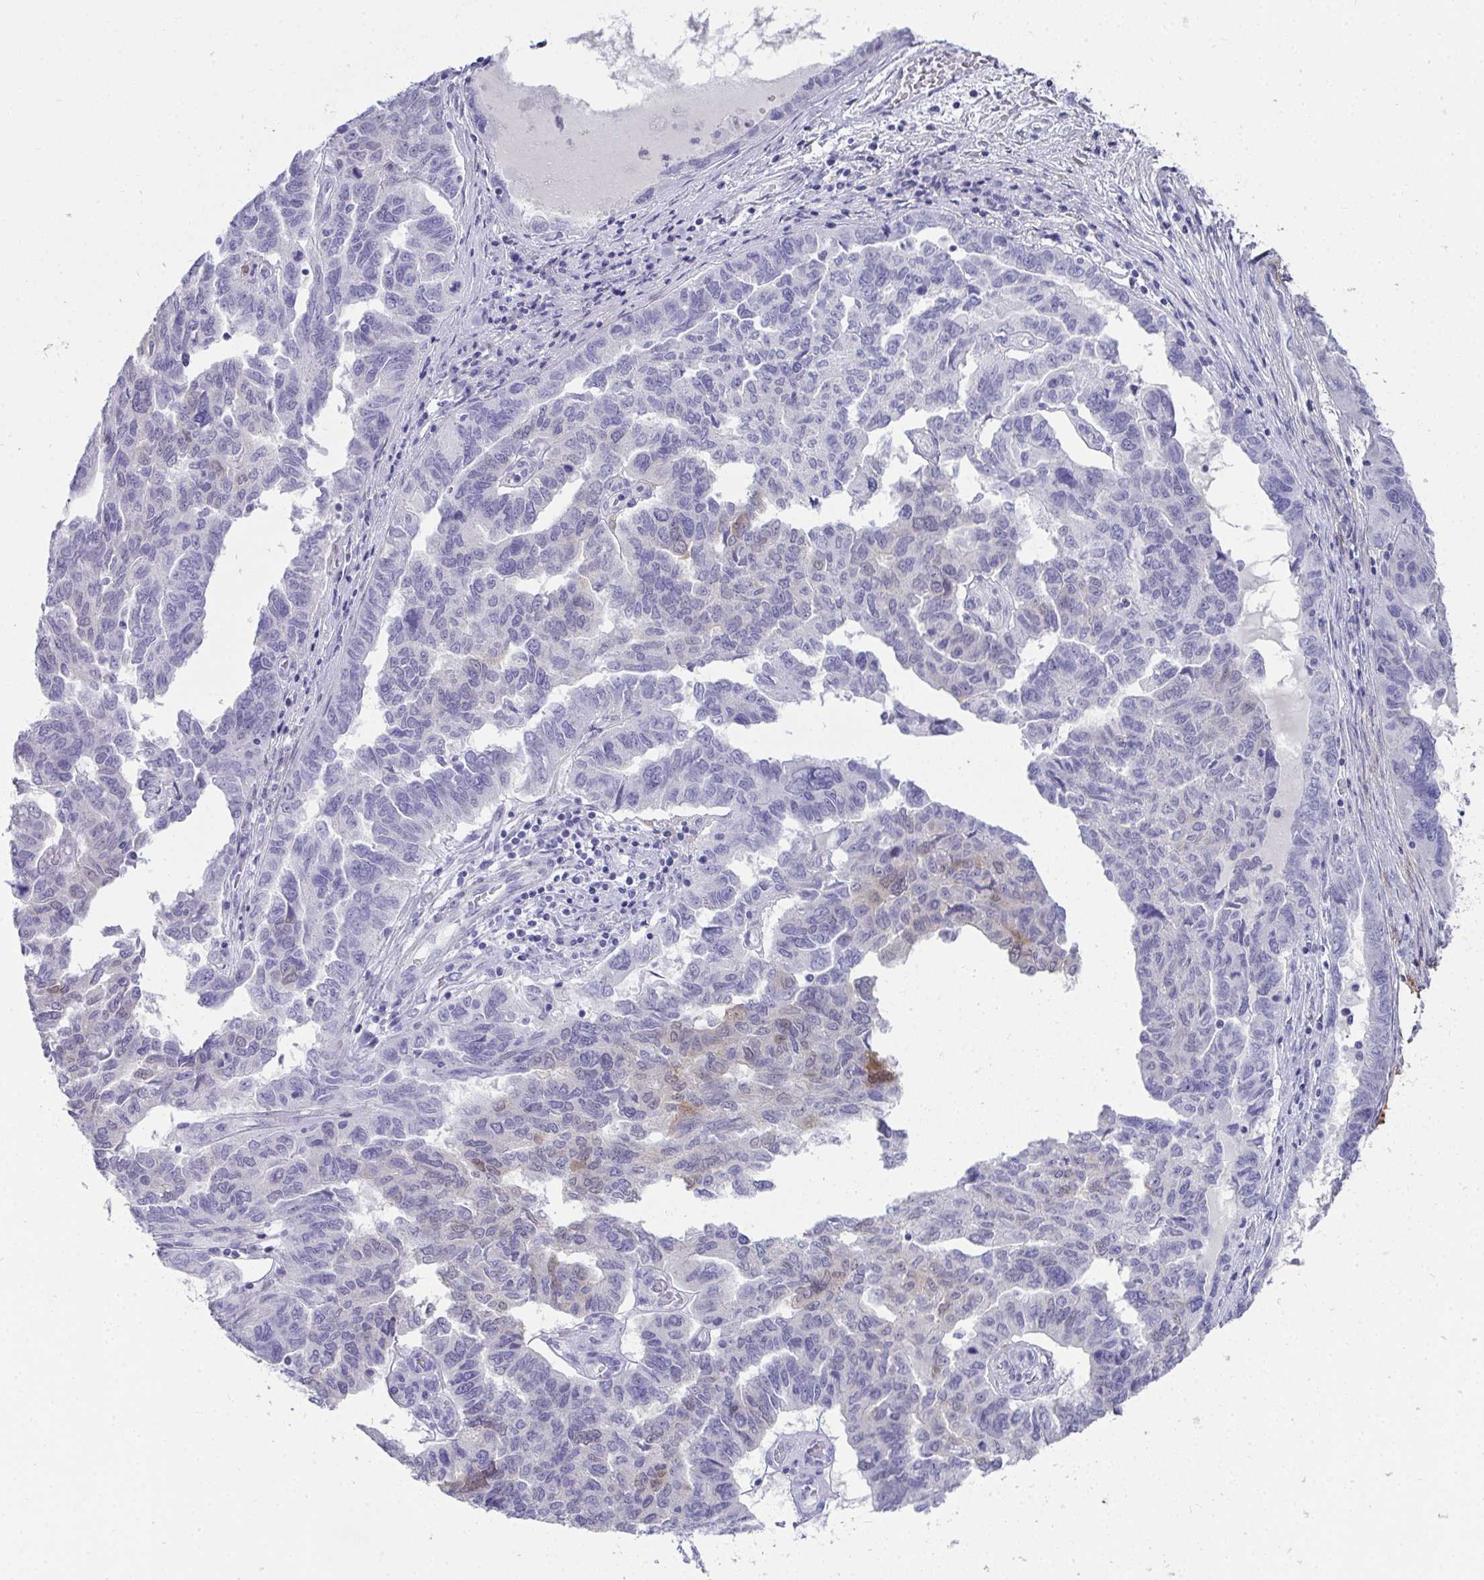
{"staining": {"intensity": "negative", "quantity": "none", "location": "none"}, "tissue": "ovarian cancer", "cell_type": "Tumor cells", "image_type": "cancer", "snomed": [{"axis": "morphology", "description": "Cystadenocarcinoma, serous, NOS"}, {"axis": "topography", "description": "Ovary"}], "caption": "DAB (3,3'-diaminobenzidine) immunohistochemical staining of human serous cystadenocarcinoma (ovarian) reveals no significant staining in tumor cells.", "gene": "HSPB6", "patient": {"sex": "female", "age": 64}}